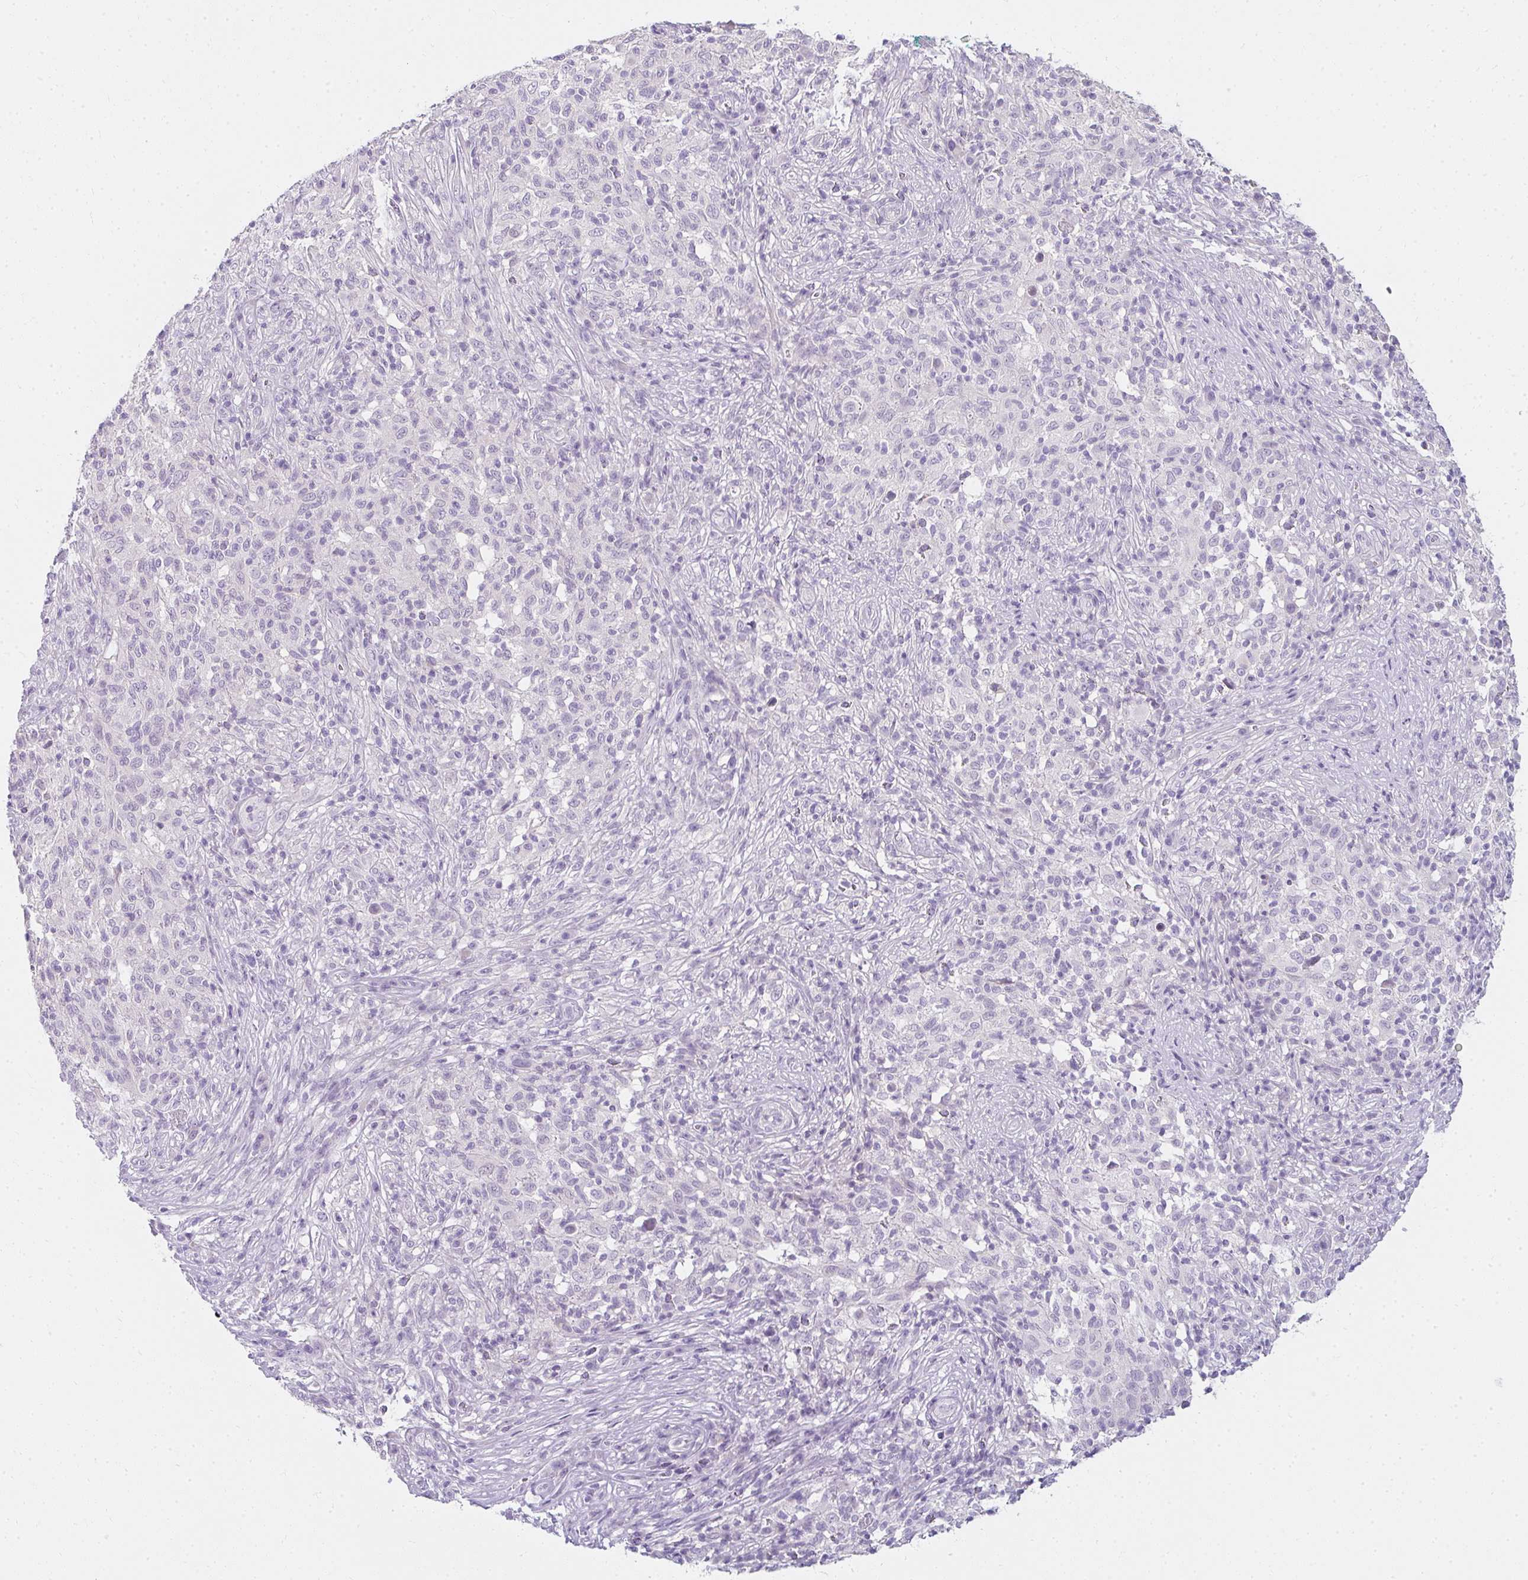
{"staining": {"intensity": "negative", "quantity": "none", "location": "none"}, "tissue": "melanoma", "cell_type": "Tumor cells", "image_type": "cancer", "snomed": [{"axis": "morphology", "description": "Malignant melanoma, NOS"}, {"axis": "topography", "description": "Skin"}], "caption": "Immunohistochemical staining of malignant melanoma displays no significant positivity in tumor cells. The staining is performed using DAB (3,3'-diaminobenzidine) brown chromogen with nuclei counter-stained in using hematoxylin.", "gene": "PPP1R3G", "patient": {"sex": "male", "age": 66}}